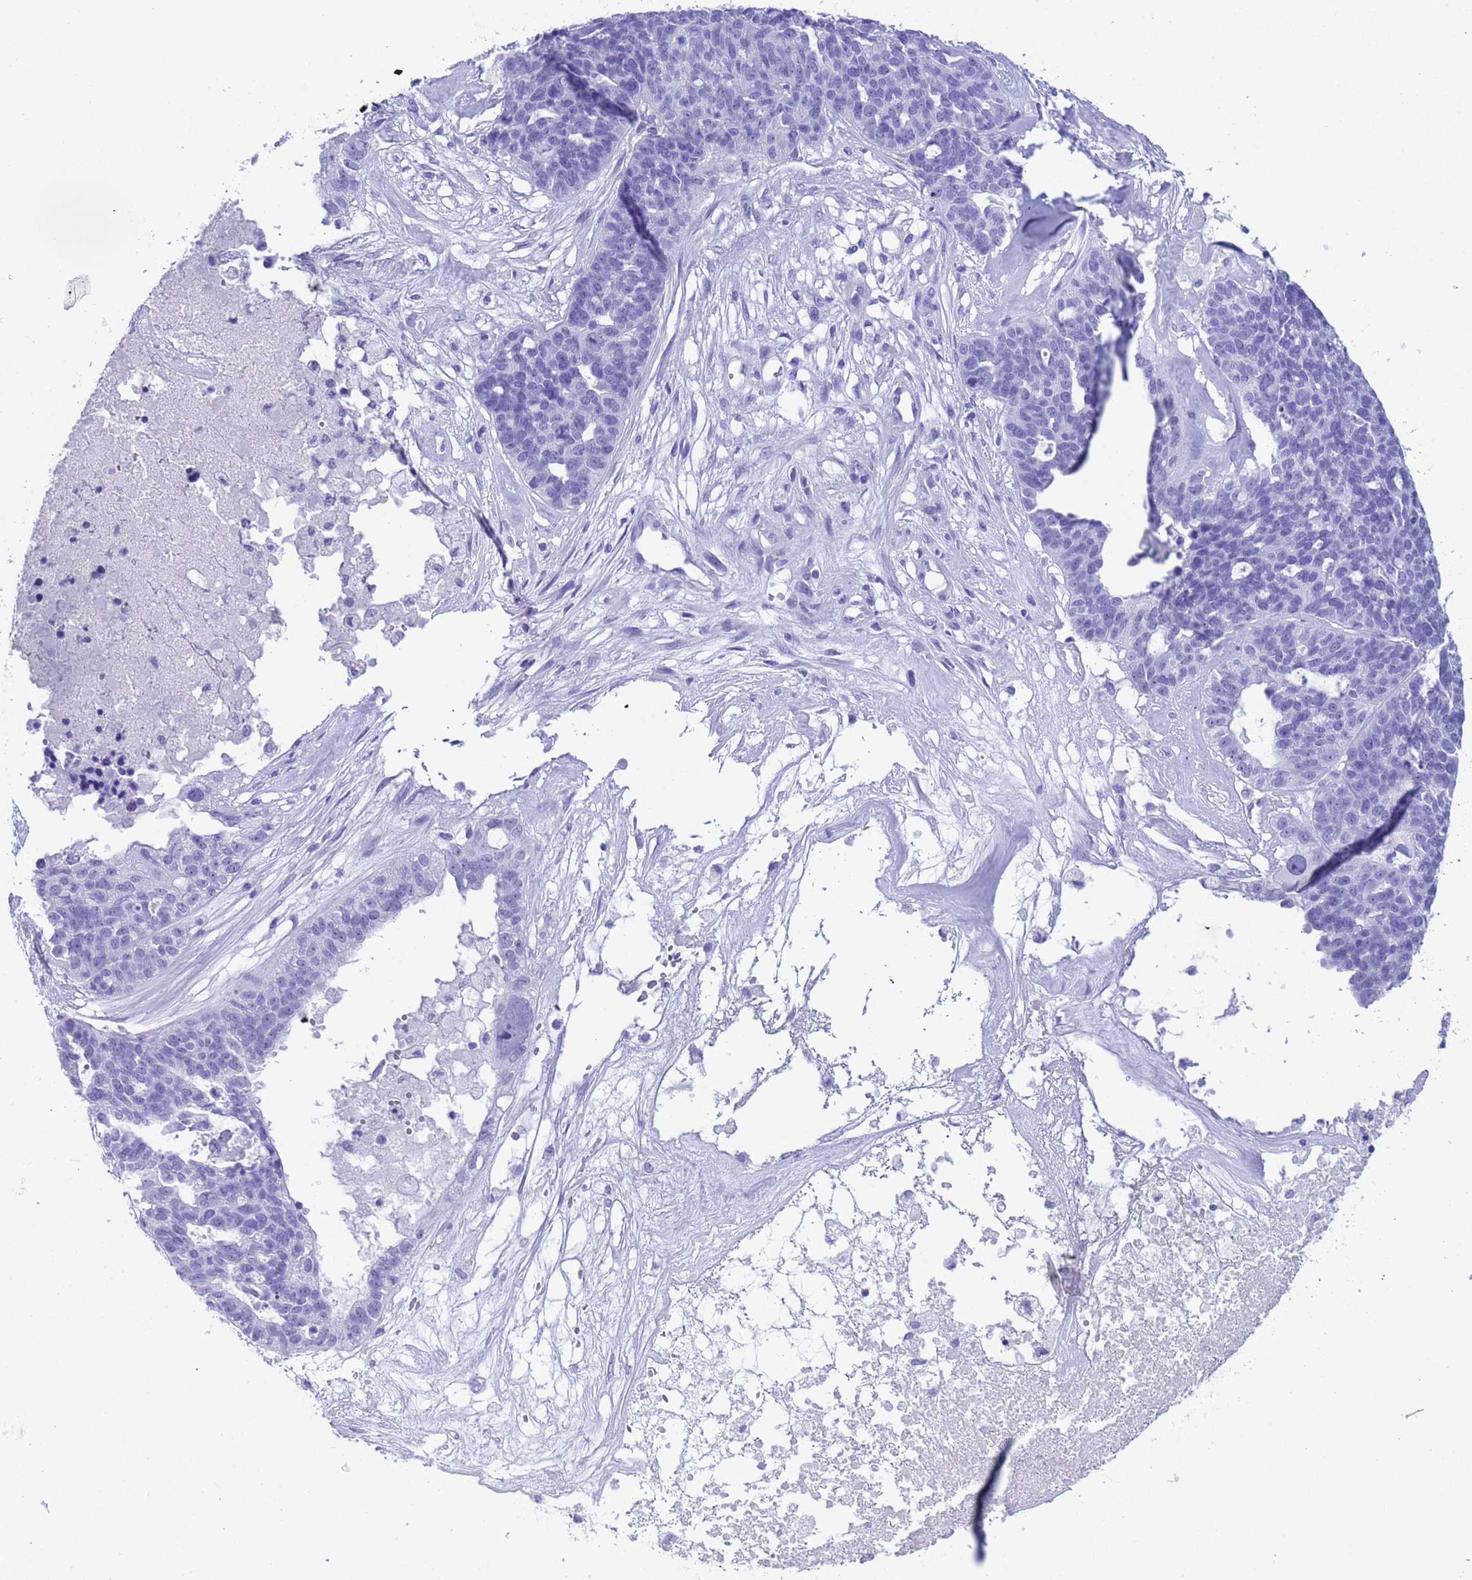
{"staining": {"intensity": "negative", "quantity": "none", "location": "none"}, "tissue": "ovarian cancer", "cell_type": "Tumor cells", "image_type": "cancer", "snomed": [{"axis": "morphology", "description": "Cystadenocarcinoma, serous, NOS"}, {"axis": "topography", "description": "Ovary"}], "caption": "A histopathology image of human ovarian cancer is negative for staining in tumor cells.", "gene": "CKM", "patient": {"sex": "female", "age": 59}}